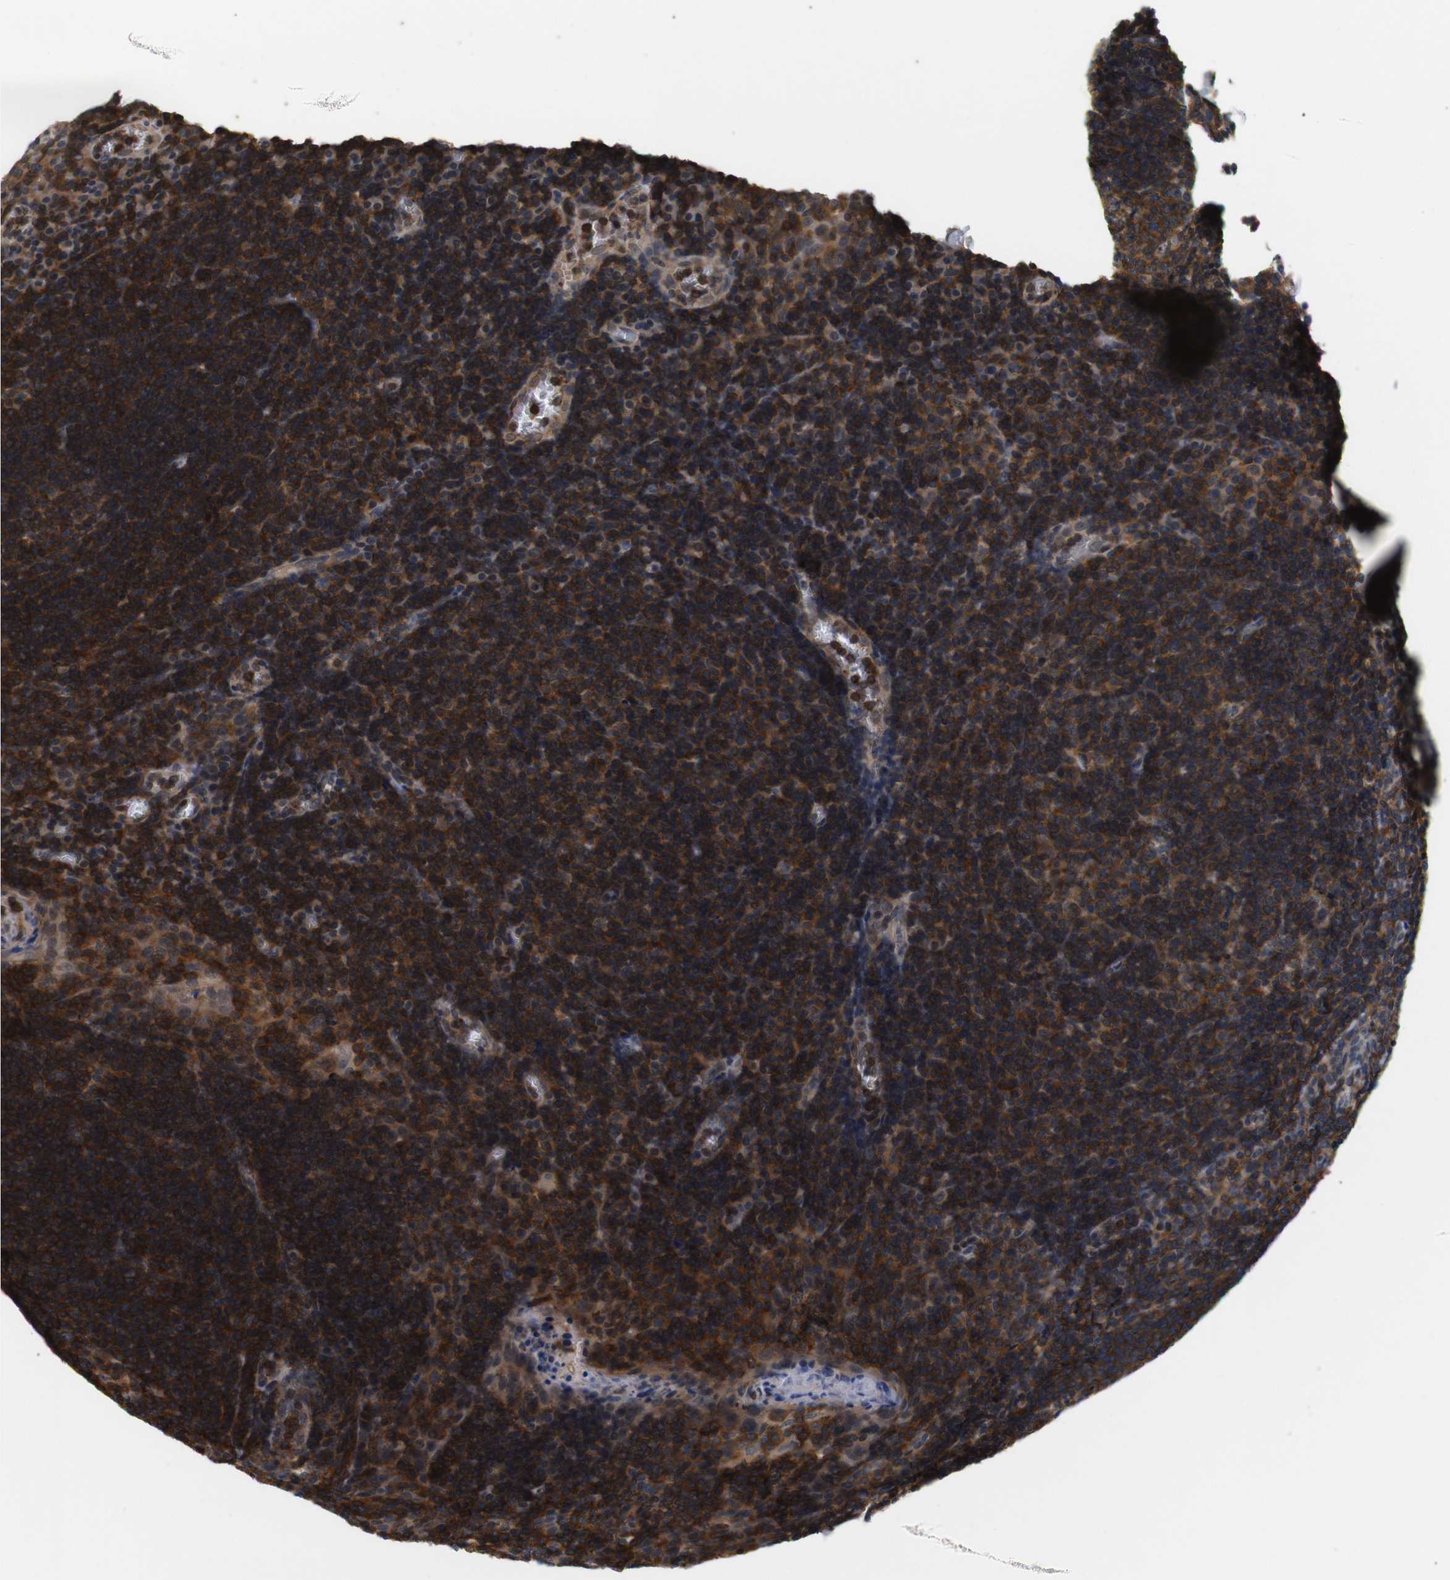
{"staining": {"intensity": "moderate", "quantity": ">75%", "location": "cytoplasmic/membranous"}, "tissue": "tonsil", "cell_type": "Germinal center cells", "image_type": "normal", "snomed": [{"axis": "morphology", "description": "Normal tissue, NOS"}, {"axis": "topography", "description": "Tonsil"}], "caption": "Brown immunohistochemical staining in unremarkable human tonsil reveals moderate cytoplasmic/membranous staining in about >75% of germinal center cells. Immunohistochemistry (ihc) stains the protein in brown and the nuclei are stained blue.", "gene": "BRWD3", "patient": {"sex": "male", "age": 37}}